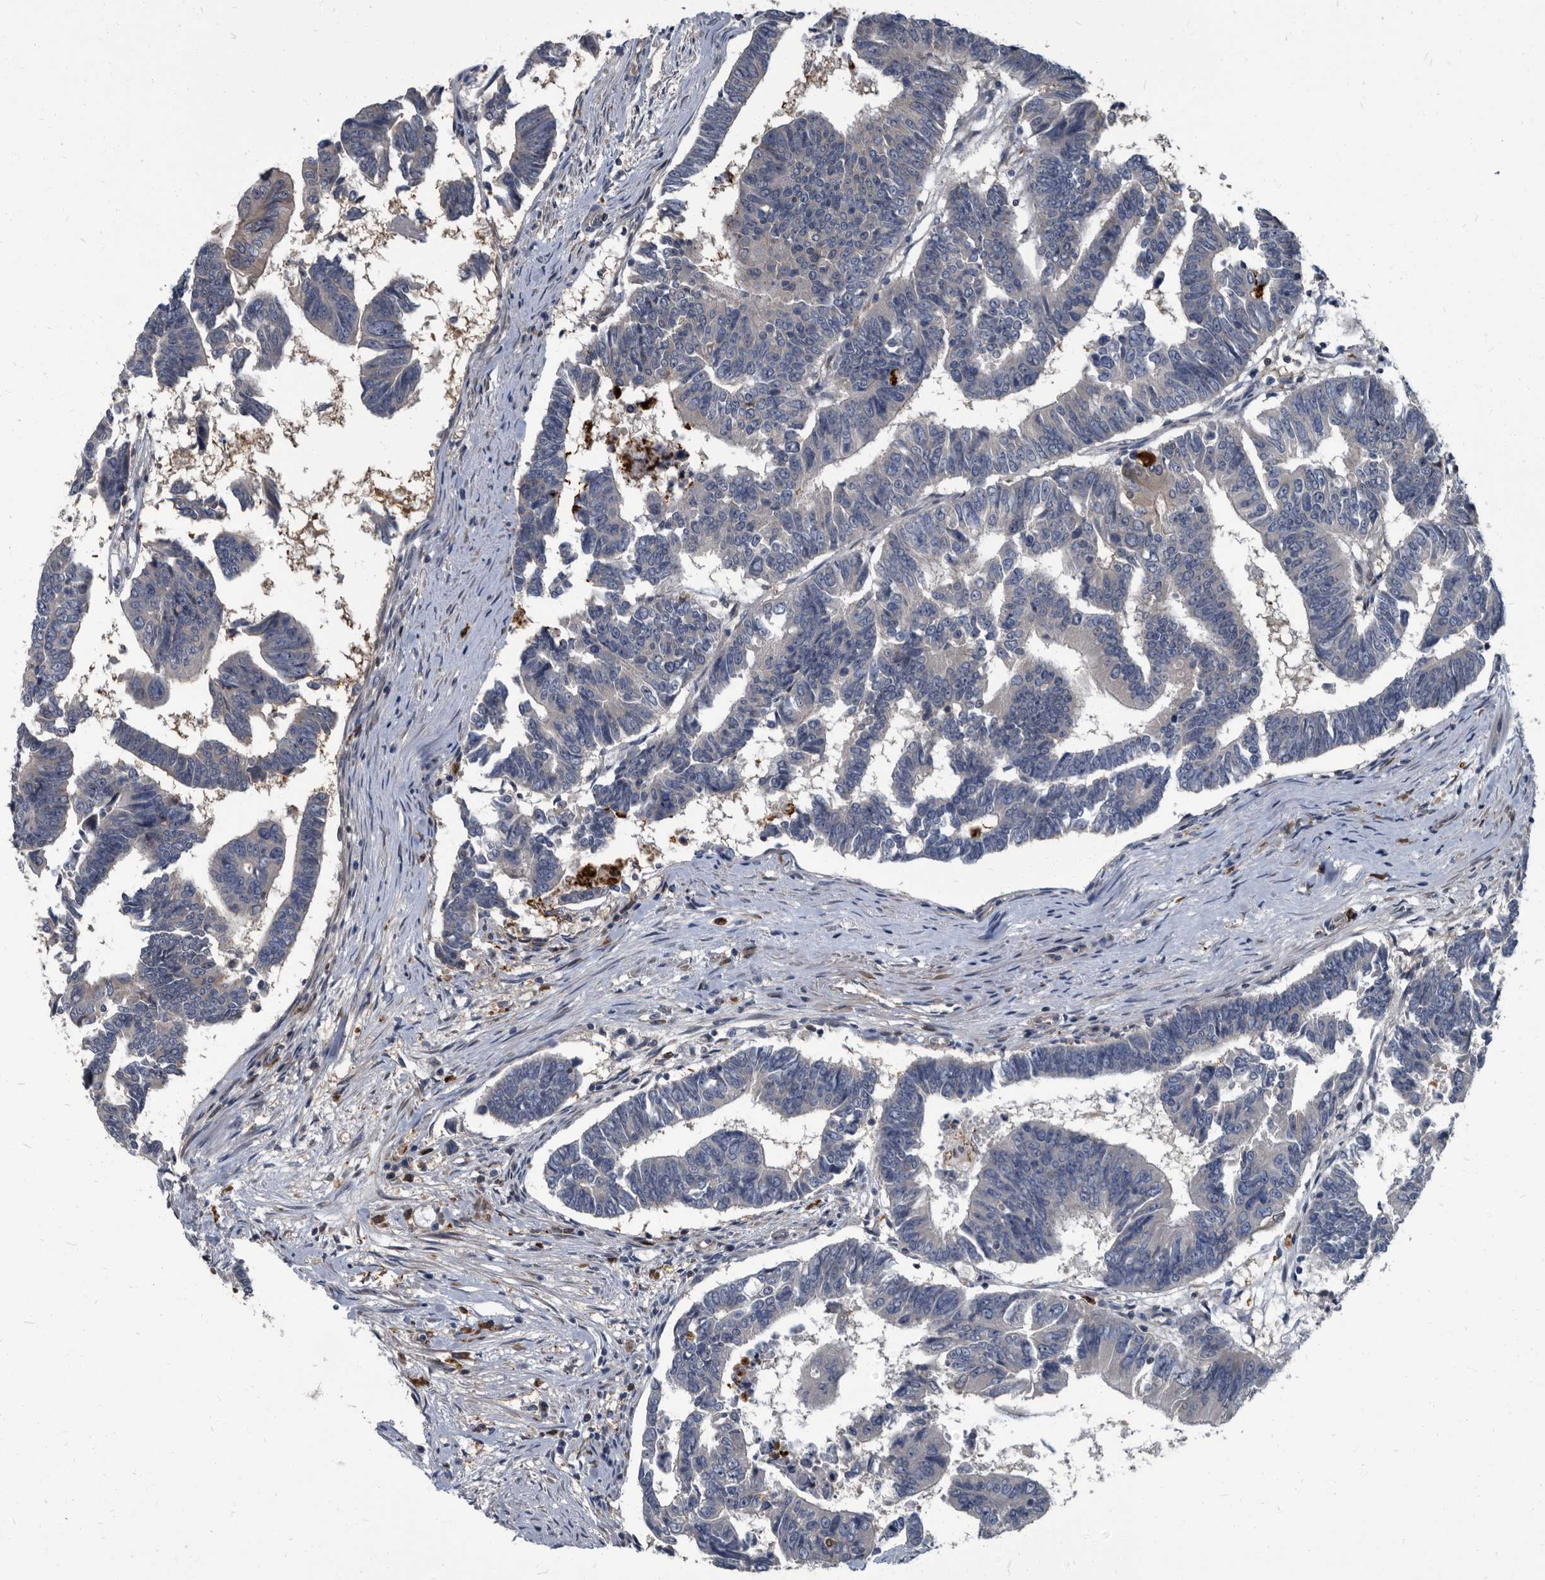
{"staining": {"intensity": "negative", "quantity": "none", "location": "none"}, "tissue": "colorectal cancer", "cell_type": "Tumor cells", "image_type": "cancer", "snomed": [{"axis": "morphology", "description": "Adenocarcinoma, NOS"}, {"axis": "topography", "description": "Rectum"}], "caption": "Immunohistochemistry (IHC) image of human adenocarcinoma (colorectal) stained for a protein (brown), which shows no positivity in tumor cells.", "gene": "CDV3", "patient": {"sex": "female", "age": 65}}